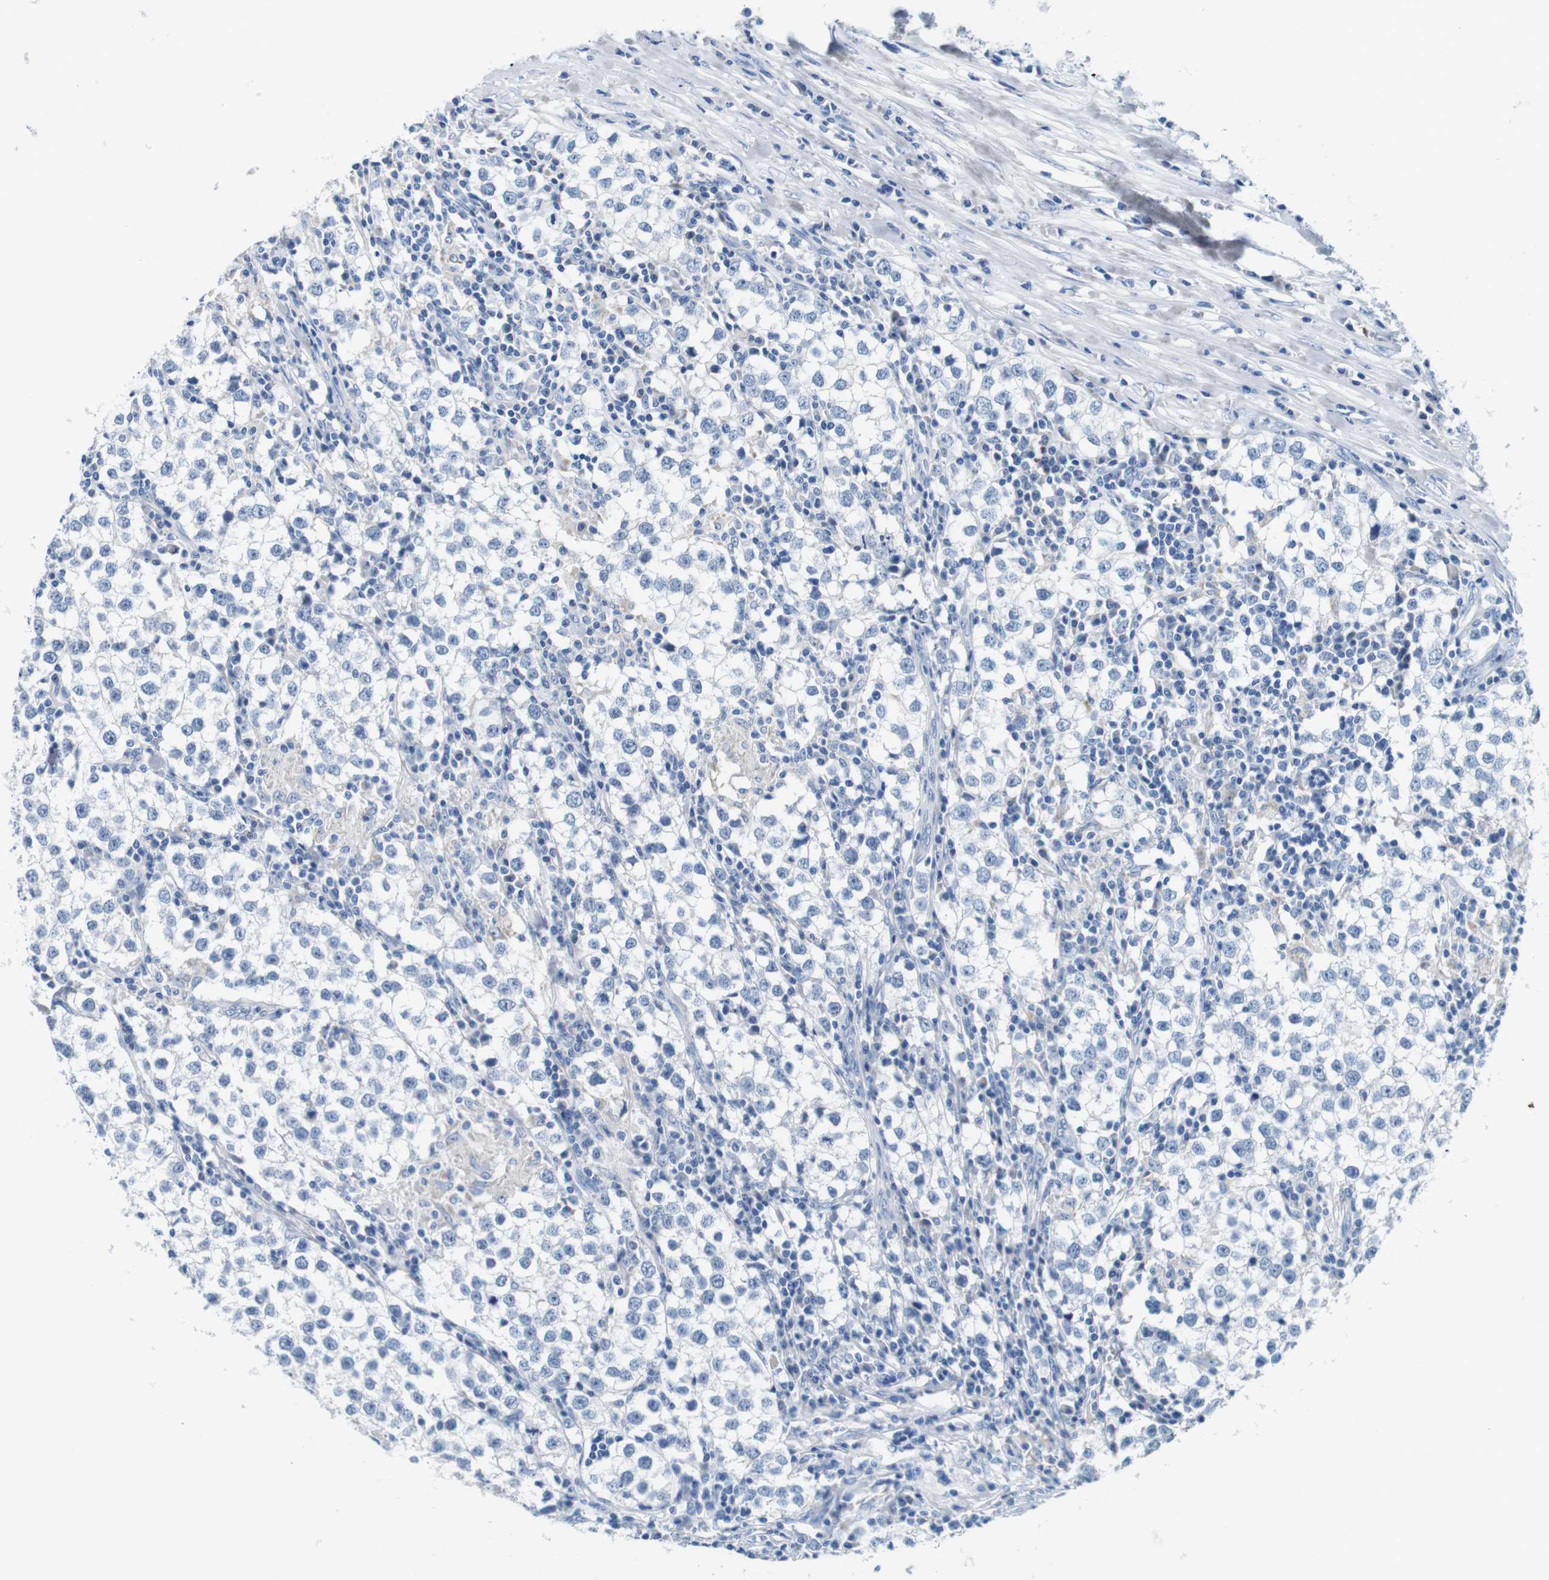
{"staining": {"intensity": "negative", "quantity": "none", "location": "none"}, "tissue": "testis cancer", "cell_type": "Tumor cells", "image_type": "cancer", "snomed": [{"axis": "morphology", "description": "Seminoma, NOS"}, {"axis": "morphology", "description": "Carcinoma, Embryonal, NOS"}, {"axis": "topography", "description": "Testis"}], "caption": "Immunohistochemistry histopathology image of testis cancer stained for a protein (brown), which displays no positivity in tumor cells.", "gene": "IGSF8", "patient": {"sex": "male", "age": 36}}